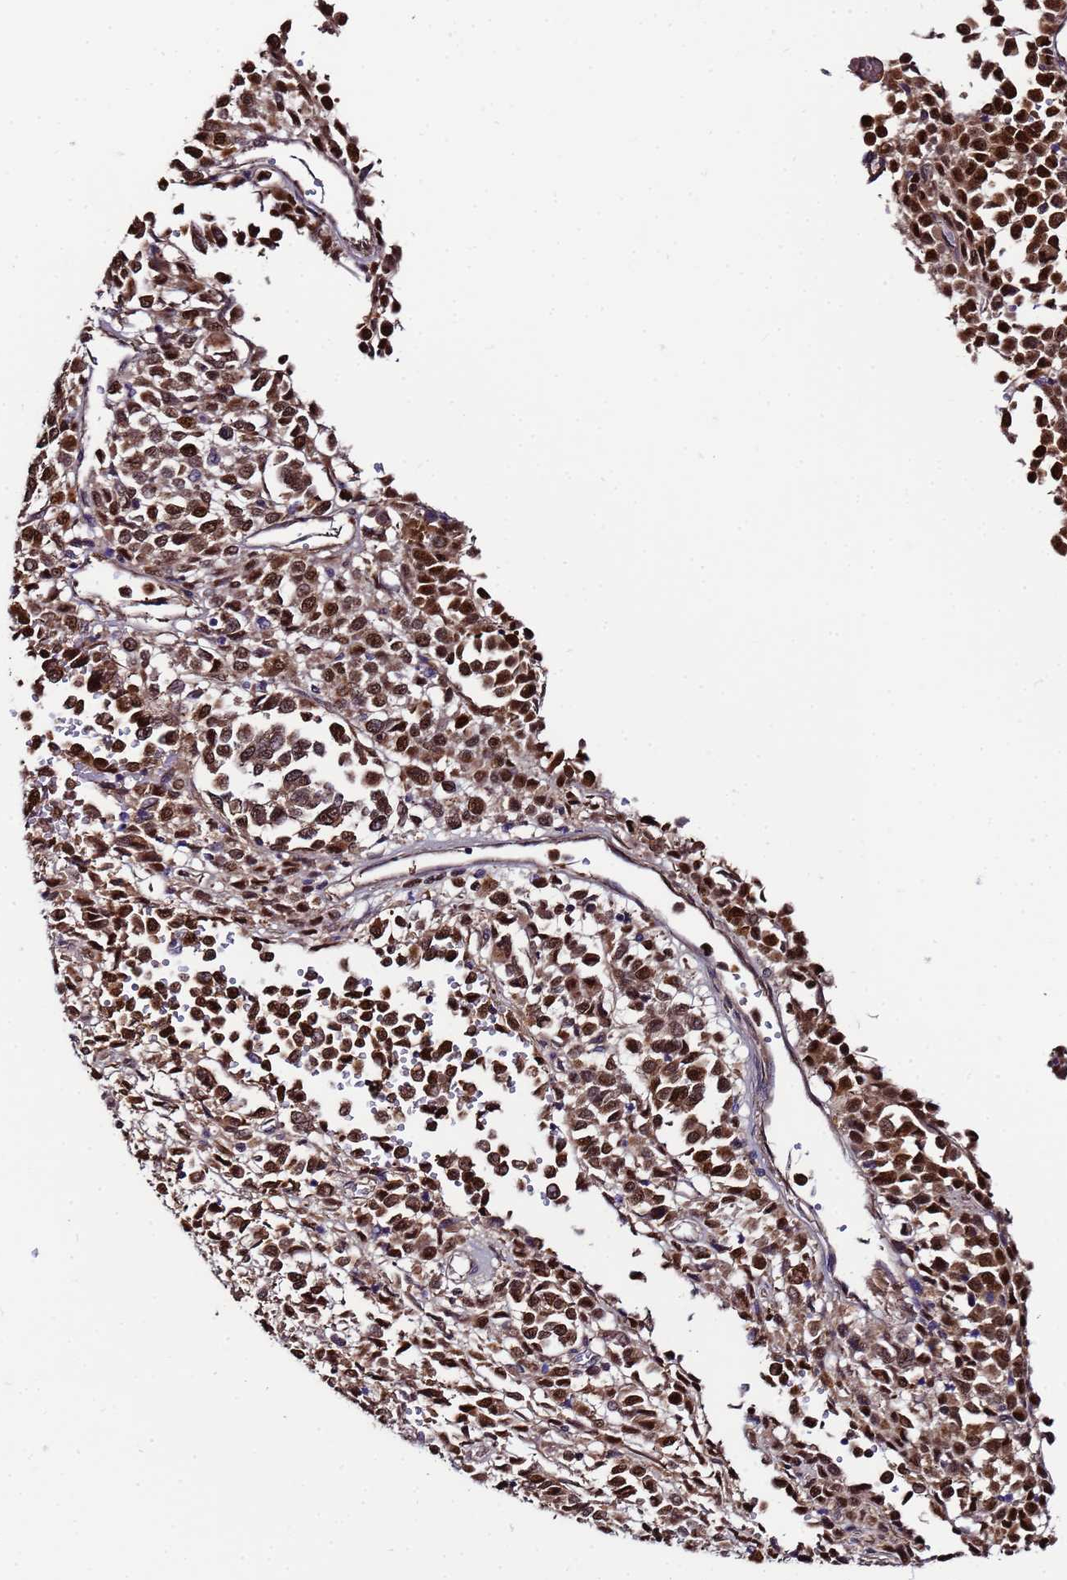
{"staining": {"intensity": "moderate", "quantity": ">75%", "location": "cytoplasmic/membranous,nuclear"}, "tissue": "melanoma", "cell_type": "Tumor cells", "image_type": "cancer", "snomed": [{"axis": "morphology", "description": "Malignant melanoma, Metastatic site"}, {"axis": "topography", "description": "Pancreas"}], "caption": "Melanoma was stained to show a protein in brown. There is medium levels of moderate cytoplasmic/membranous and nuclear positivity in approximately >75% of tumor cells. (DAB IHC with brightfield microscopy, high magnification).", "gene": "NAXE", "patient": {"sex": "female", "age": 30}}